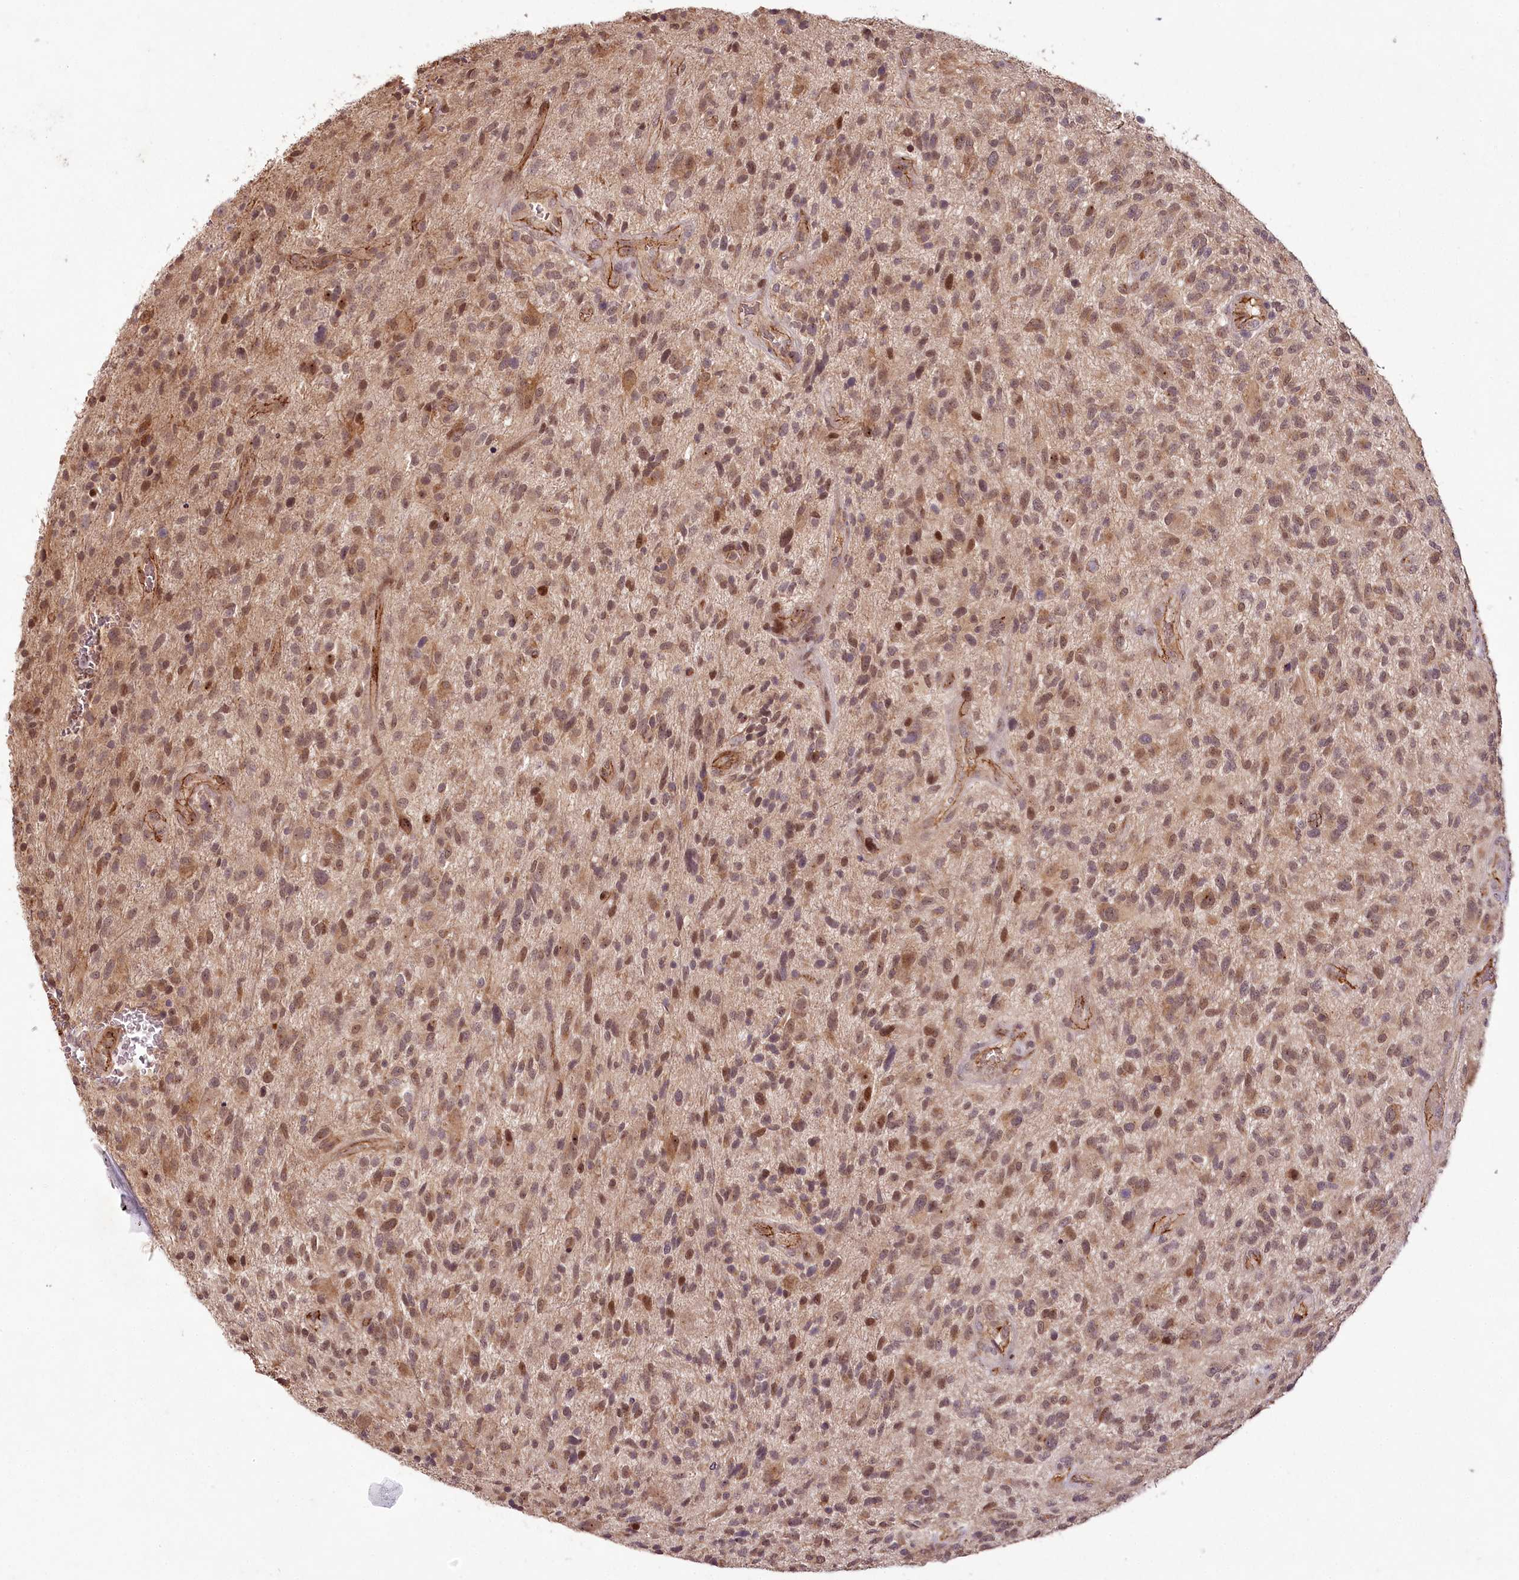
{"staining": {"intensity": "moderate", "quantity": ">75%", "location": "cytoplasmic/membranous,nuclear"}, "tissue": "glioma", "cell_type": "Tumor cells", "image_type": "cancer", "snomed": [{"axis": "morphology", "description": "Glioma, malignant, High grade"}, {"axis": "topography", "description": "Brain"}], "caption": "Immunohistochemistry histopathology image of neoplastic tissue: human glioma stained using immunohistochemistry (IHC) reveals medium levels of moderate protein expression localized specifically in the cytoplasmic/membranous and nuclear of tumor cells, appearing as a cytoplasmic/membranous and nuclear brown color.", "gene": "ALKBH8", "patient": {"sex": "male", "age": 47}}